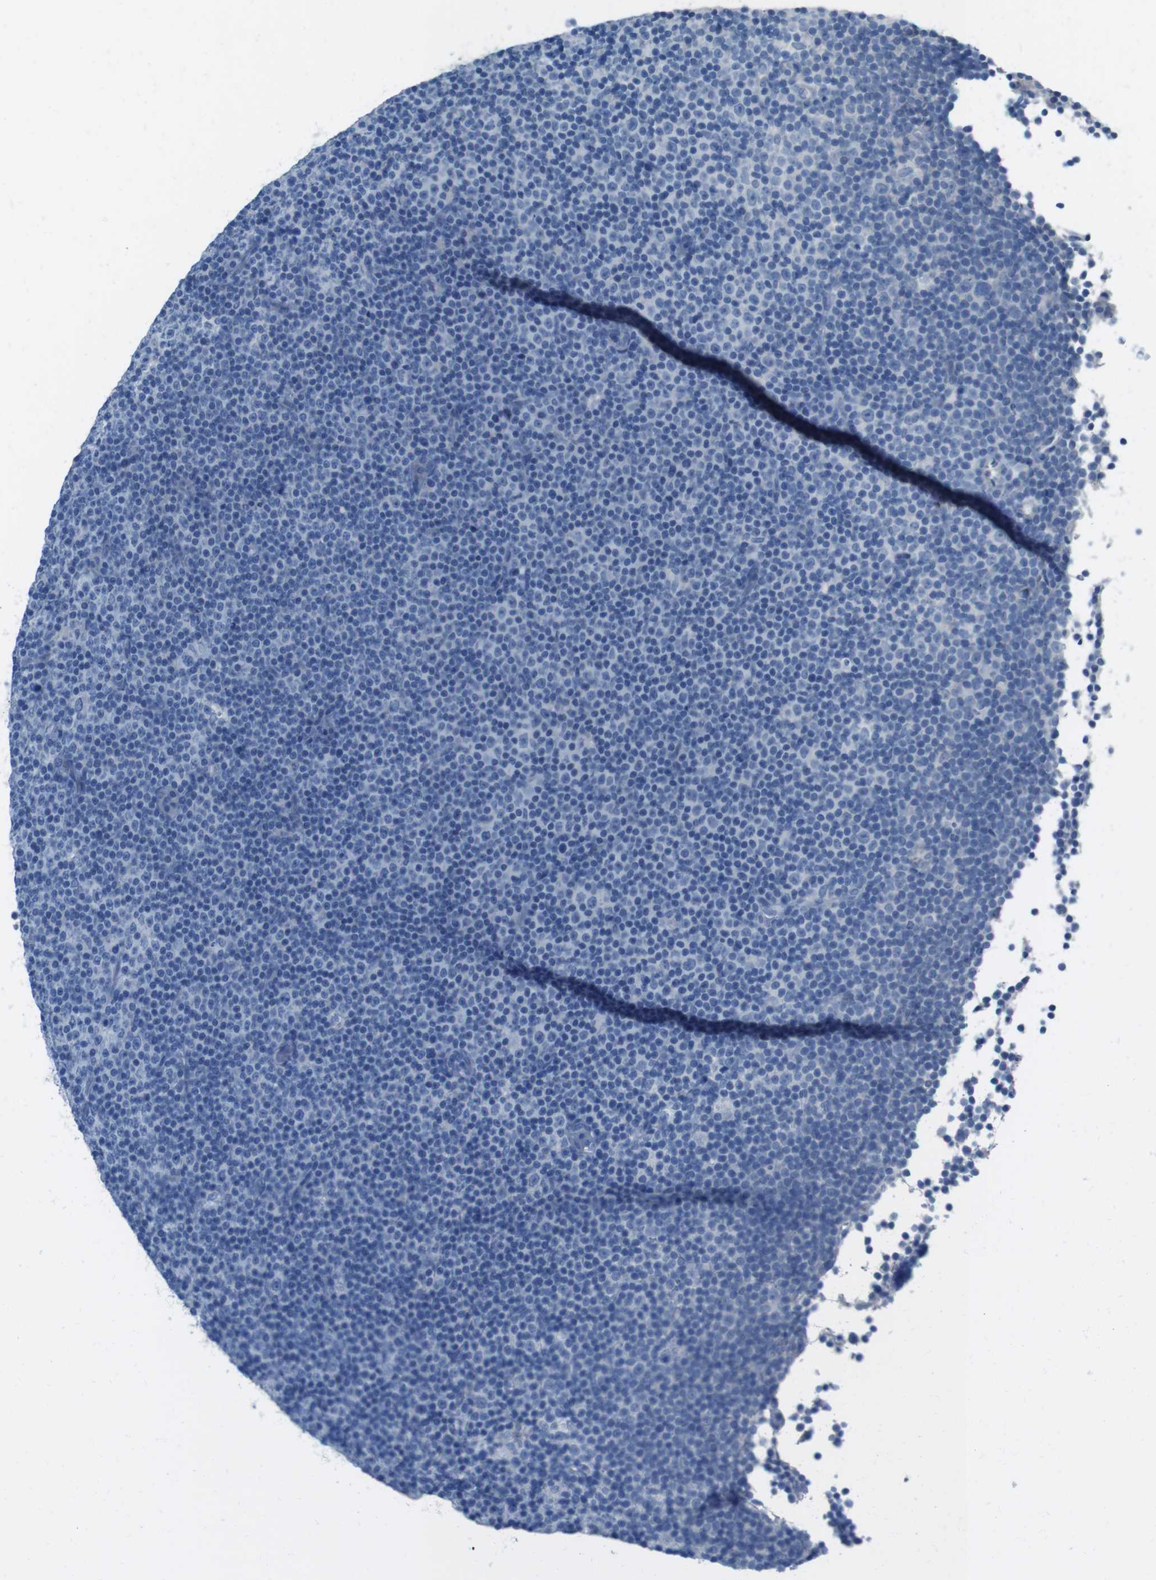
{"staining": {"intensity": "negative", "quantity": "none", "location": "none"}, "tissue": "lymphoma", "cell_type": "Tumor cells", "image_type": "cancer", "snomed": [{"axis": "morphology", "description": "Malignant lymphoma, non-Hodgkin's type, Low grade"}, {"axis": "topography", "description": "Lymph node"}], "caption": "Lymphoma stained for a protein using immunohistochemistry (IHC) reveals no staining tumor cells.", "gene": "CYP2C8", "patient": {"sex": "female", "age": 67}}